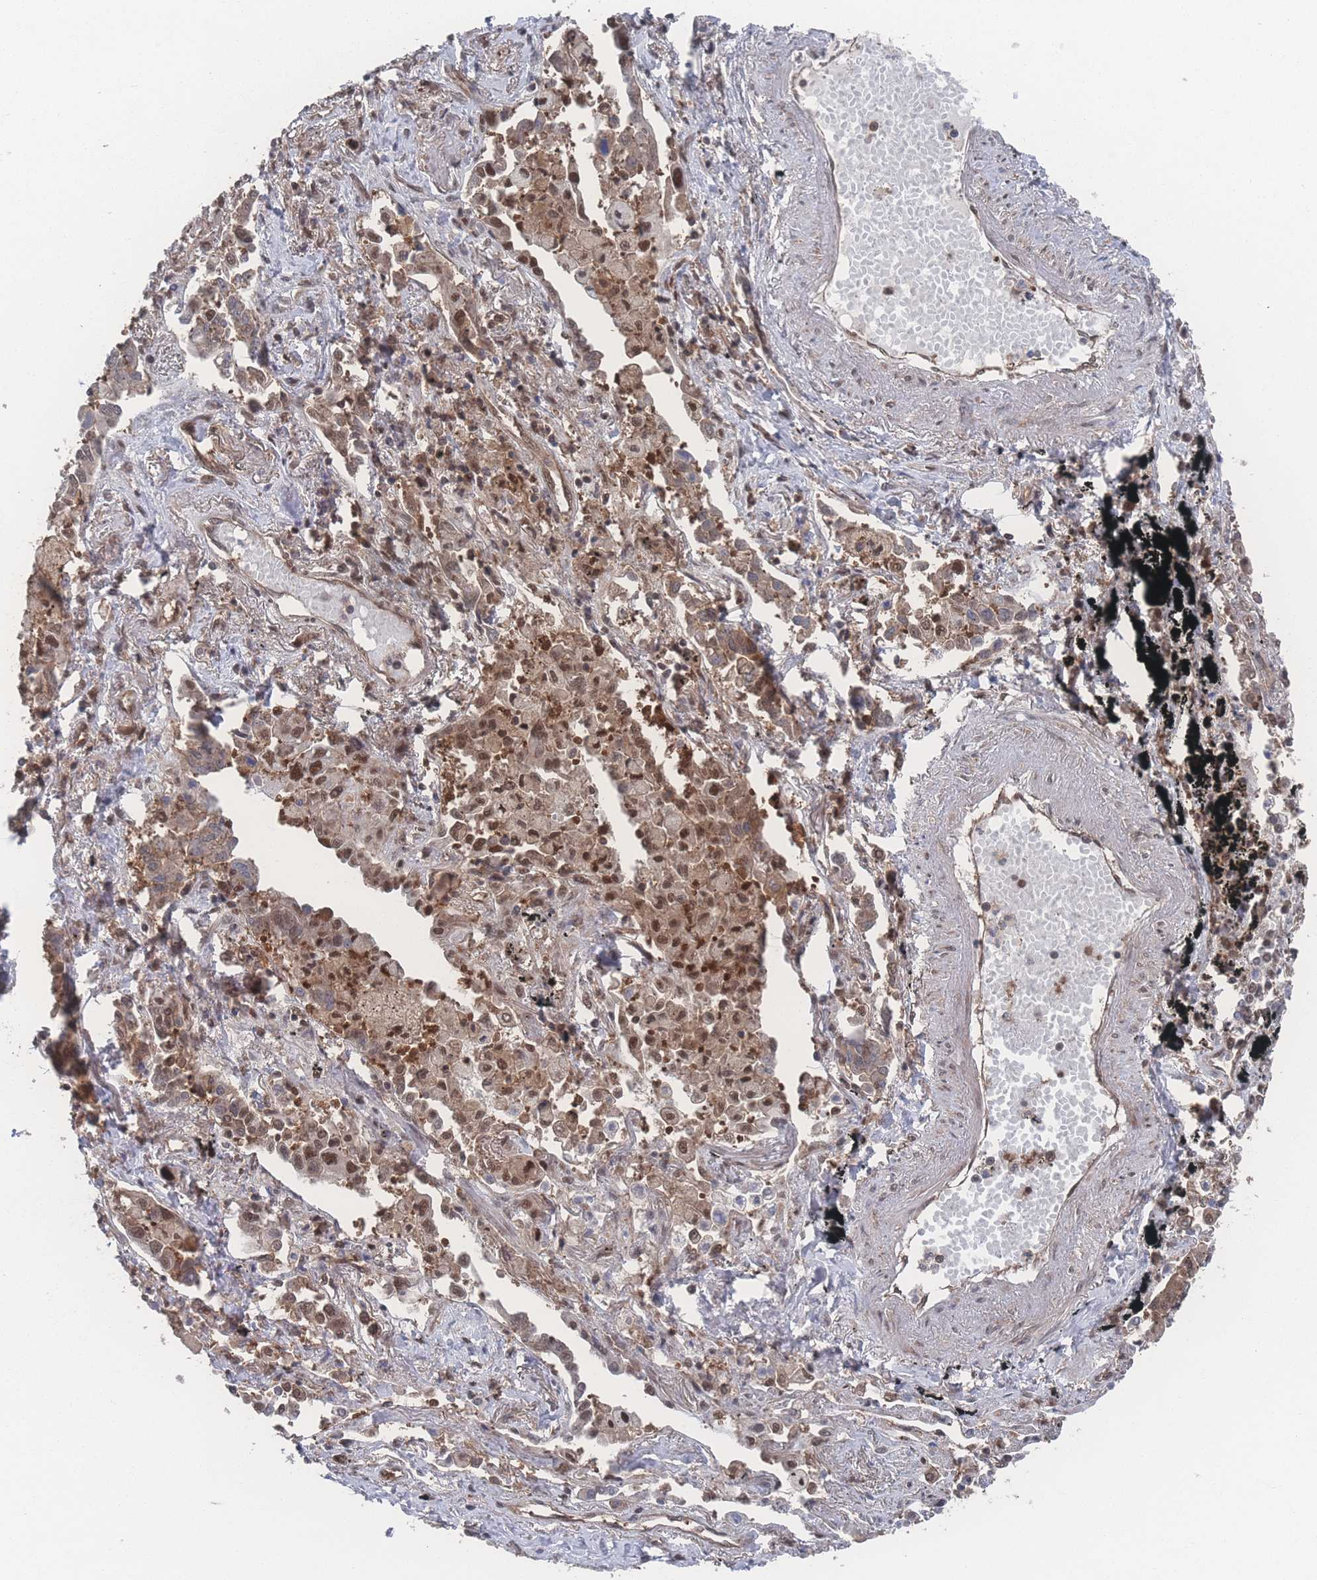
{"staining": {"intensity": "moderate", "quantity": ">75%", "location": "nuclear"}, "tissue": "lung cancer", "cell_type": "Tumor cells", "image_type": "cancer", "snomed": [{"axis": "morphology", "description": "Adenocarcinoma, NOS"}, {"axis": "topography", "description": "Lung"}], "caption": "Protein expression analysis of lung cancer demonstrates moderate nuclear positivity in about >75% of tumor cells. (Stains: DAB (3,3'-diaminobenzidine) in brown, nuclei in blue, Microscopy: brightfield microscopy at high magnification).", "gene": "PSMA1", "patient": {"sex": "male", "age": 67}}